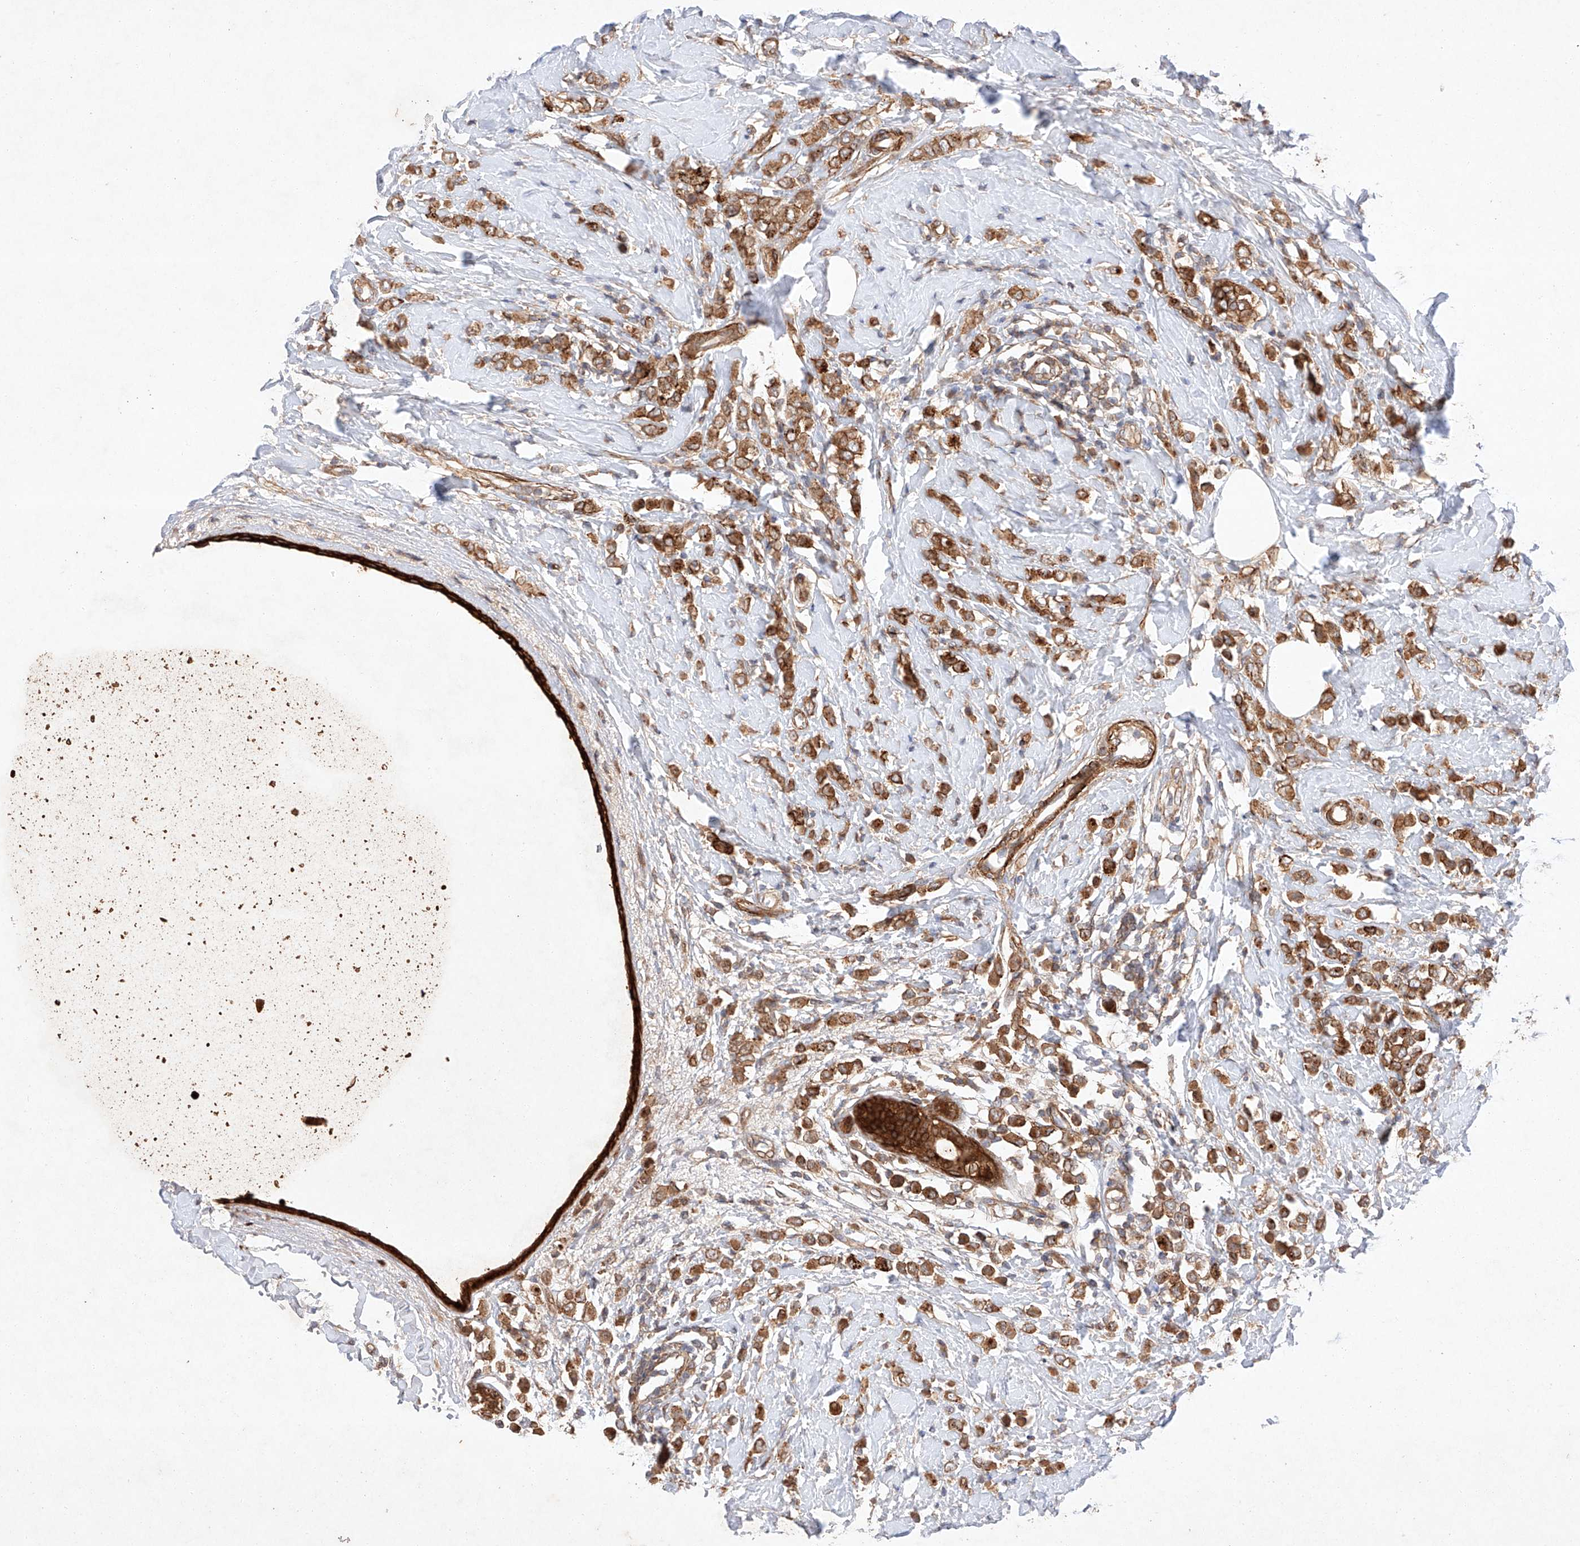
{"staining": {"intensity": "moderate", "quantity": ">75%", "location": "cytoplasmic/membranous"}, "tissue": "breast cancer", "cell_type": "Tumor cells", "image_type": "cancer", "snomed": [{"axis": "morphology", "description": "Lobular carcinoma"}, {"axis": "topography", "description": "Breast"}], "caption": "Lobular carcinoma (breast) stained for a protein reveals moderate cytoplasmic/membranous positivity in tumor cells.", "gene": "RAB23", "patient": {"sex": "female", "age": 47}}